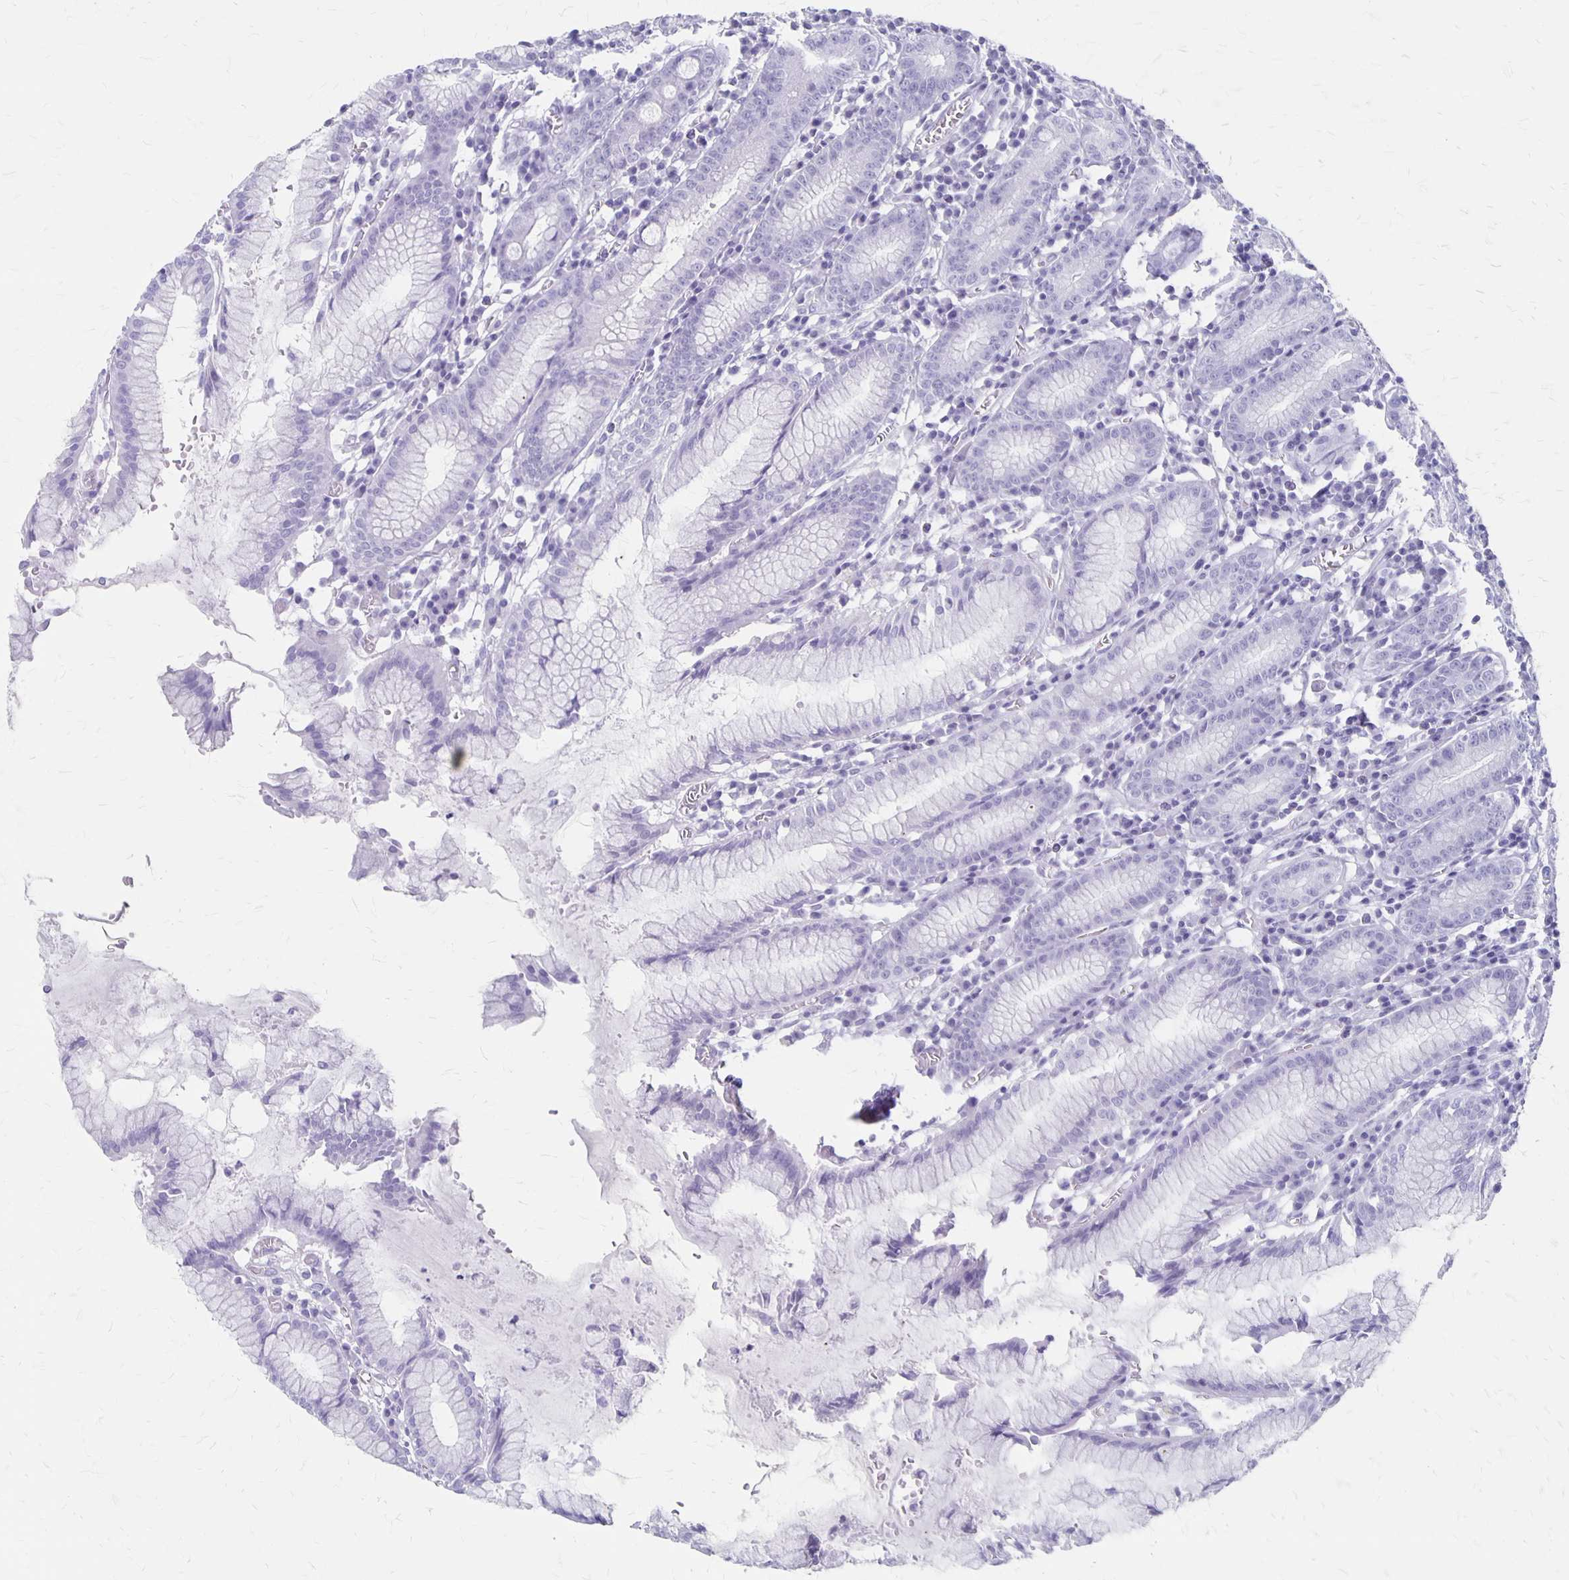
{"staining": {"intensity": "negative", "quantity": "none", "location": "none"}, "tissue": "stomach", "cell_type": "Glandular cells", "image_type": "normal", "snomed": [{"axis": "morphology", "description": "Normal tissue, NOS"}, {"axis": "topography", "description": "Stomach"}], "caption": "Glandular cells show no significant expression in unremarkable stomach. Nuclei are stained in blue.", "gene": "MAGEC2", "patient": {"sex": "male", "age": 55}}